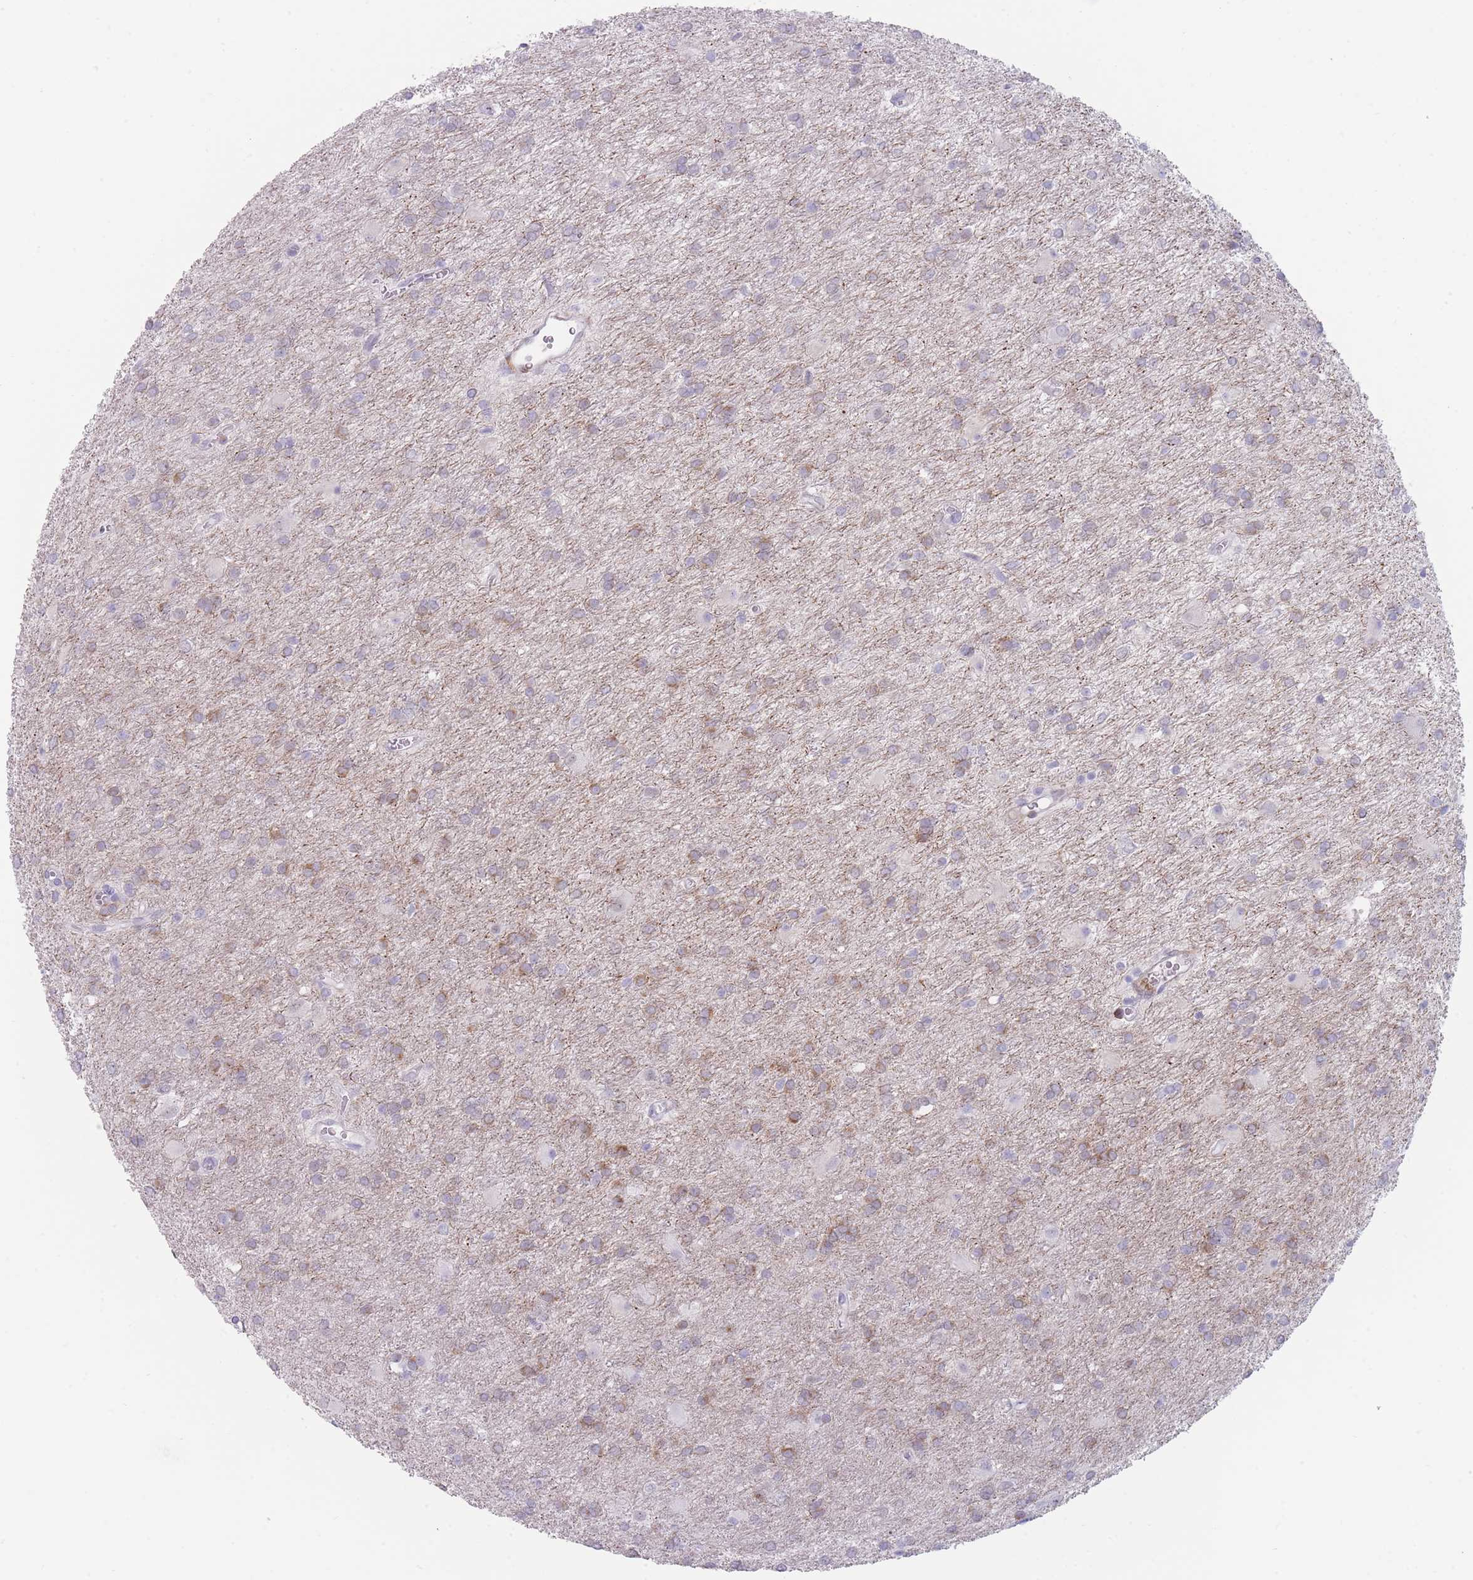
{"staining": {"intensity": "moderate", "quantity": "25%-75%", "location": "cytoplasmic/membranous"}, "tissue": "glioma", "cell_type": "Tumor cells", "image_type": "cancer", "snomed": [{"axis": "morphology", "description": "Glioma, malignant, High grade"}, {"axis": "topography", "description": "Brain"}], "caption": "Glioma stained for a protein shows moderate cytoplasmic/membranous positivity in tumor cells. (Brightfield microscopy of DAB IHC at high magnification).", "gene": "IFNA6", "patient": {"sex": "female", "age": 50}}